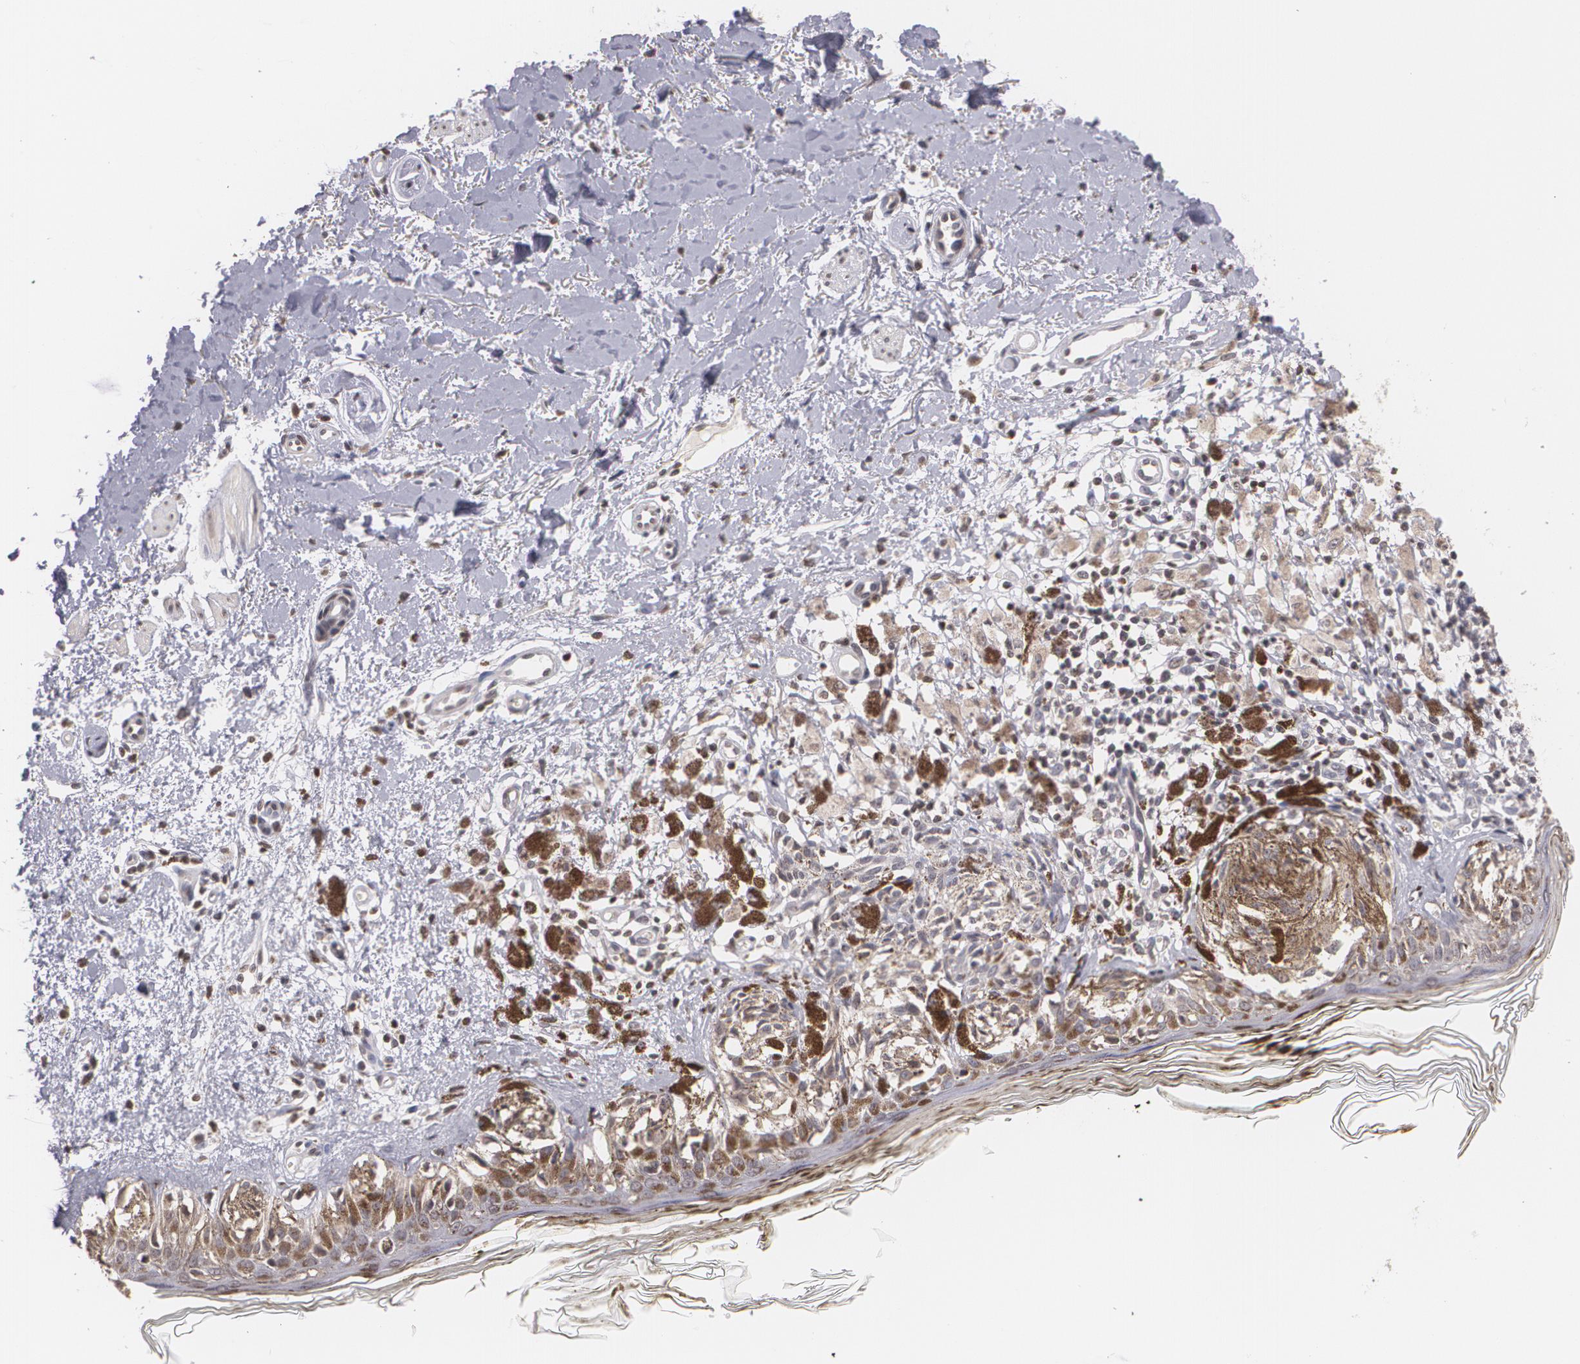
{"staining": {"intensity": "negative", "quantity": "none", "location": "none"}, "tissue": "melanoma", "cell_type": "Tumor cells", "image_type": "cancer", "snomed": [{"axis": "morphology", "description": "Malignant melanoma, NOS"}, {"axis": "topography", "description": "Skin"}], "caption": "DAB immunohistochemical staining of human malignant melanoma demonstrates no significant staining in tumor cells.", "gene": "THRB", "patient": {"sex": "male", "age": 88}}